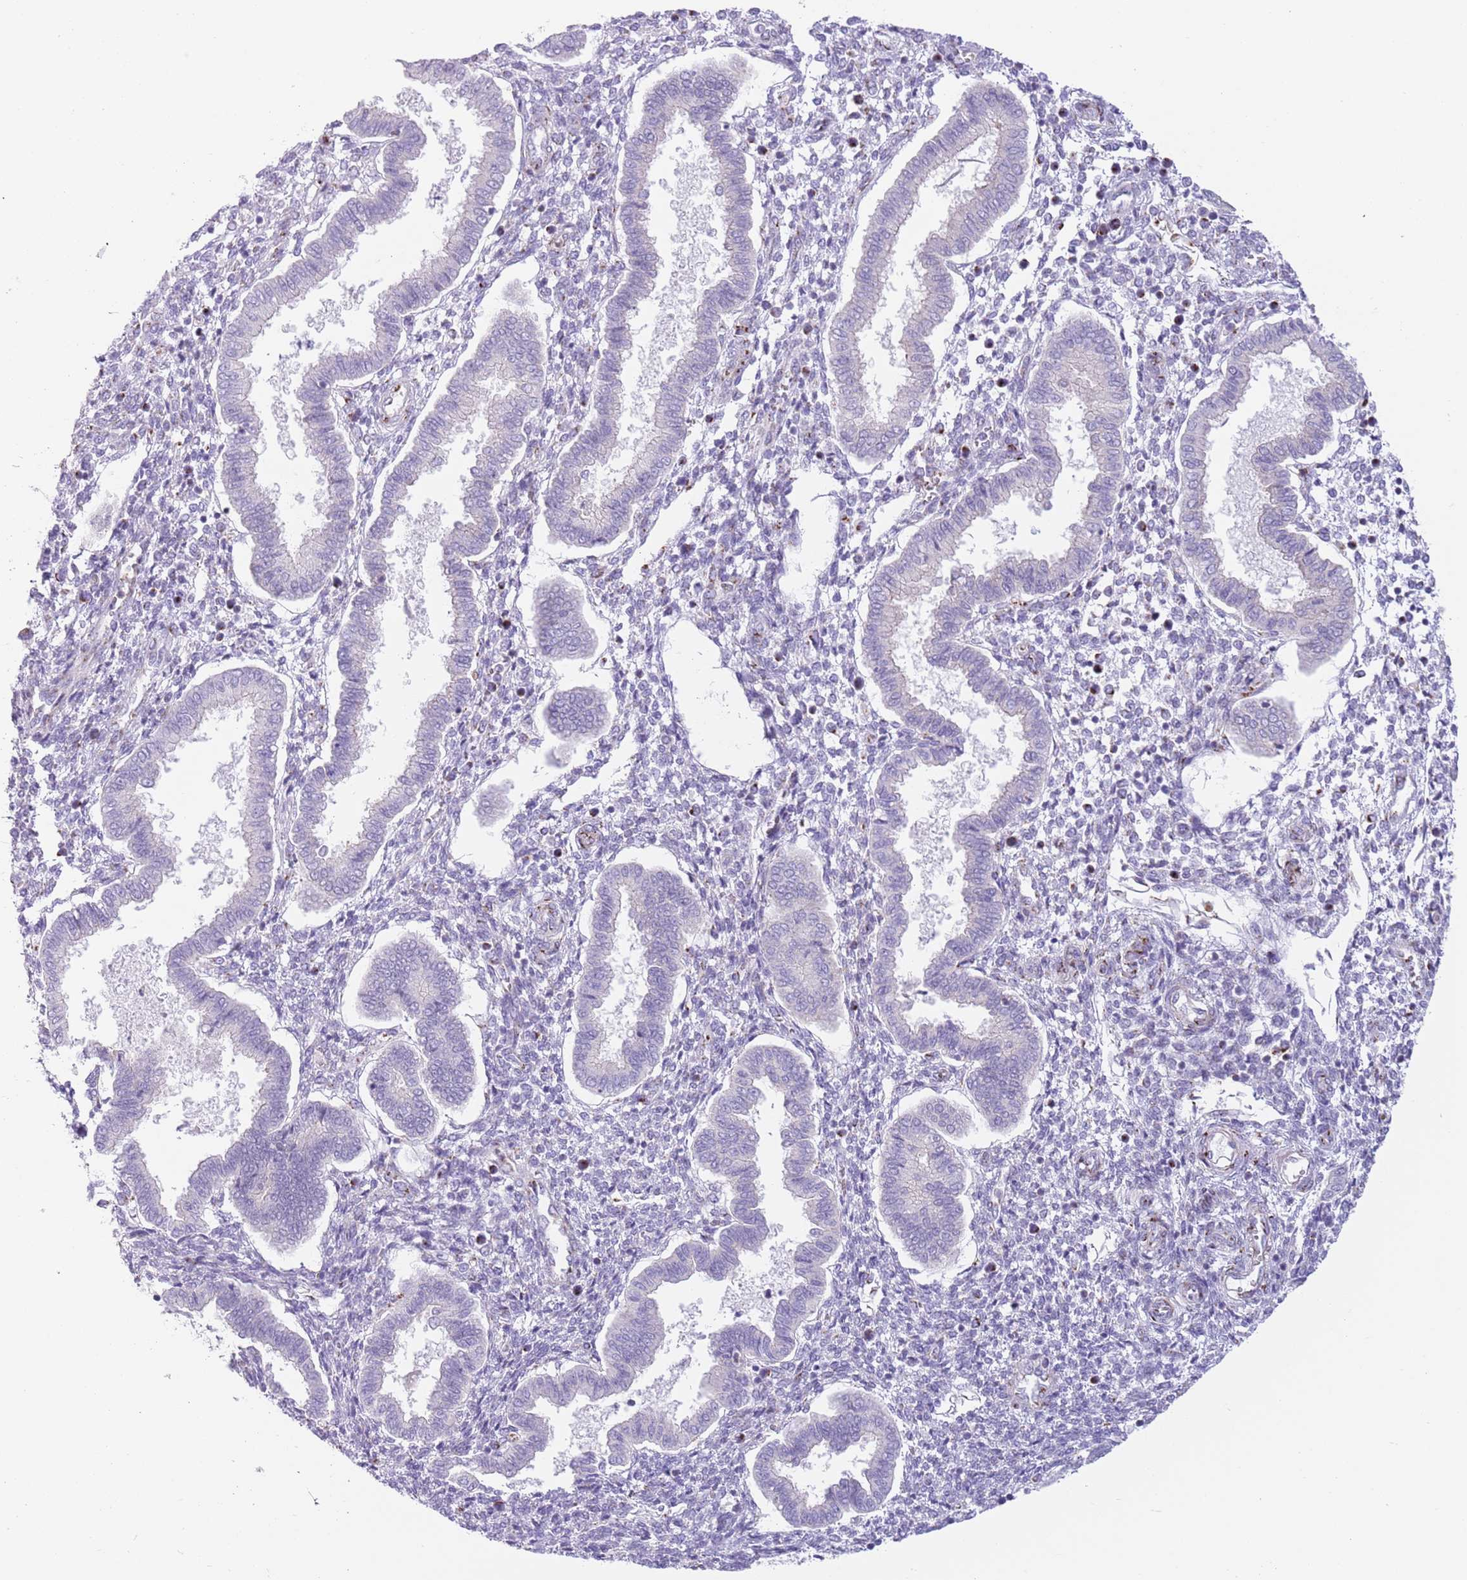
{"staining": {"intensity": "negative", "quantity": "none", "location": "none"}, "tissue": "endometrium", "cell_type": "Cells in endometrial stroma", "image_type": "normal", "snomed": [{"axis": "morphology", "description": "Normal tissue, NOS"}, {"axis": "topography", "description": "Endometrium"}], "caption": "Cells in endometrial stroma show no significant staining in unremarkable endometrium. The staining was performed using DAB to visualize the protein expression in brown, while the nuclei were stained in blue with hematoxylin (Magnification: 20x).", "gene": "C20orf96", "patient": {"sex": "female", "age": 24}}